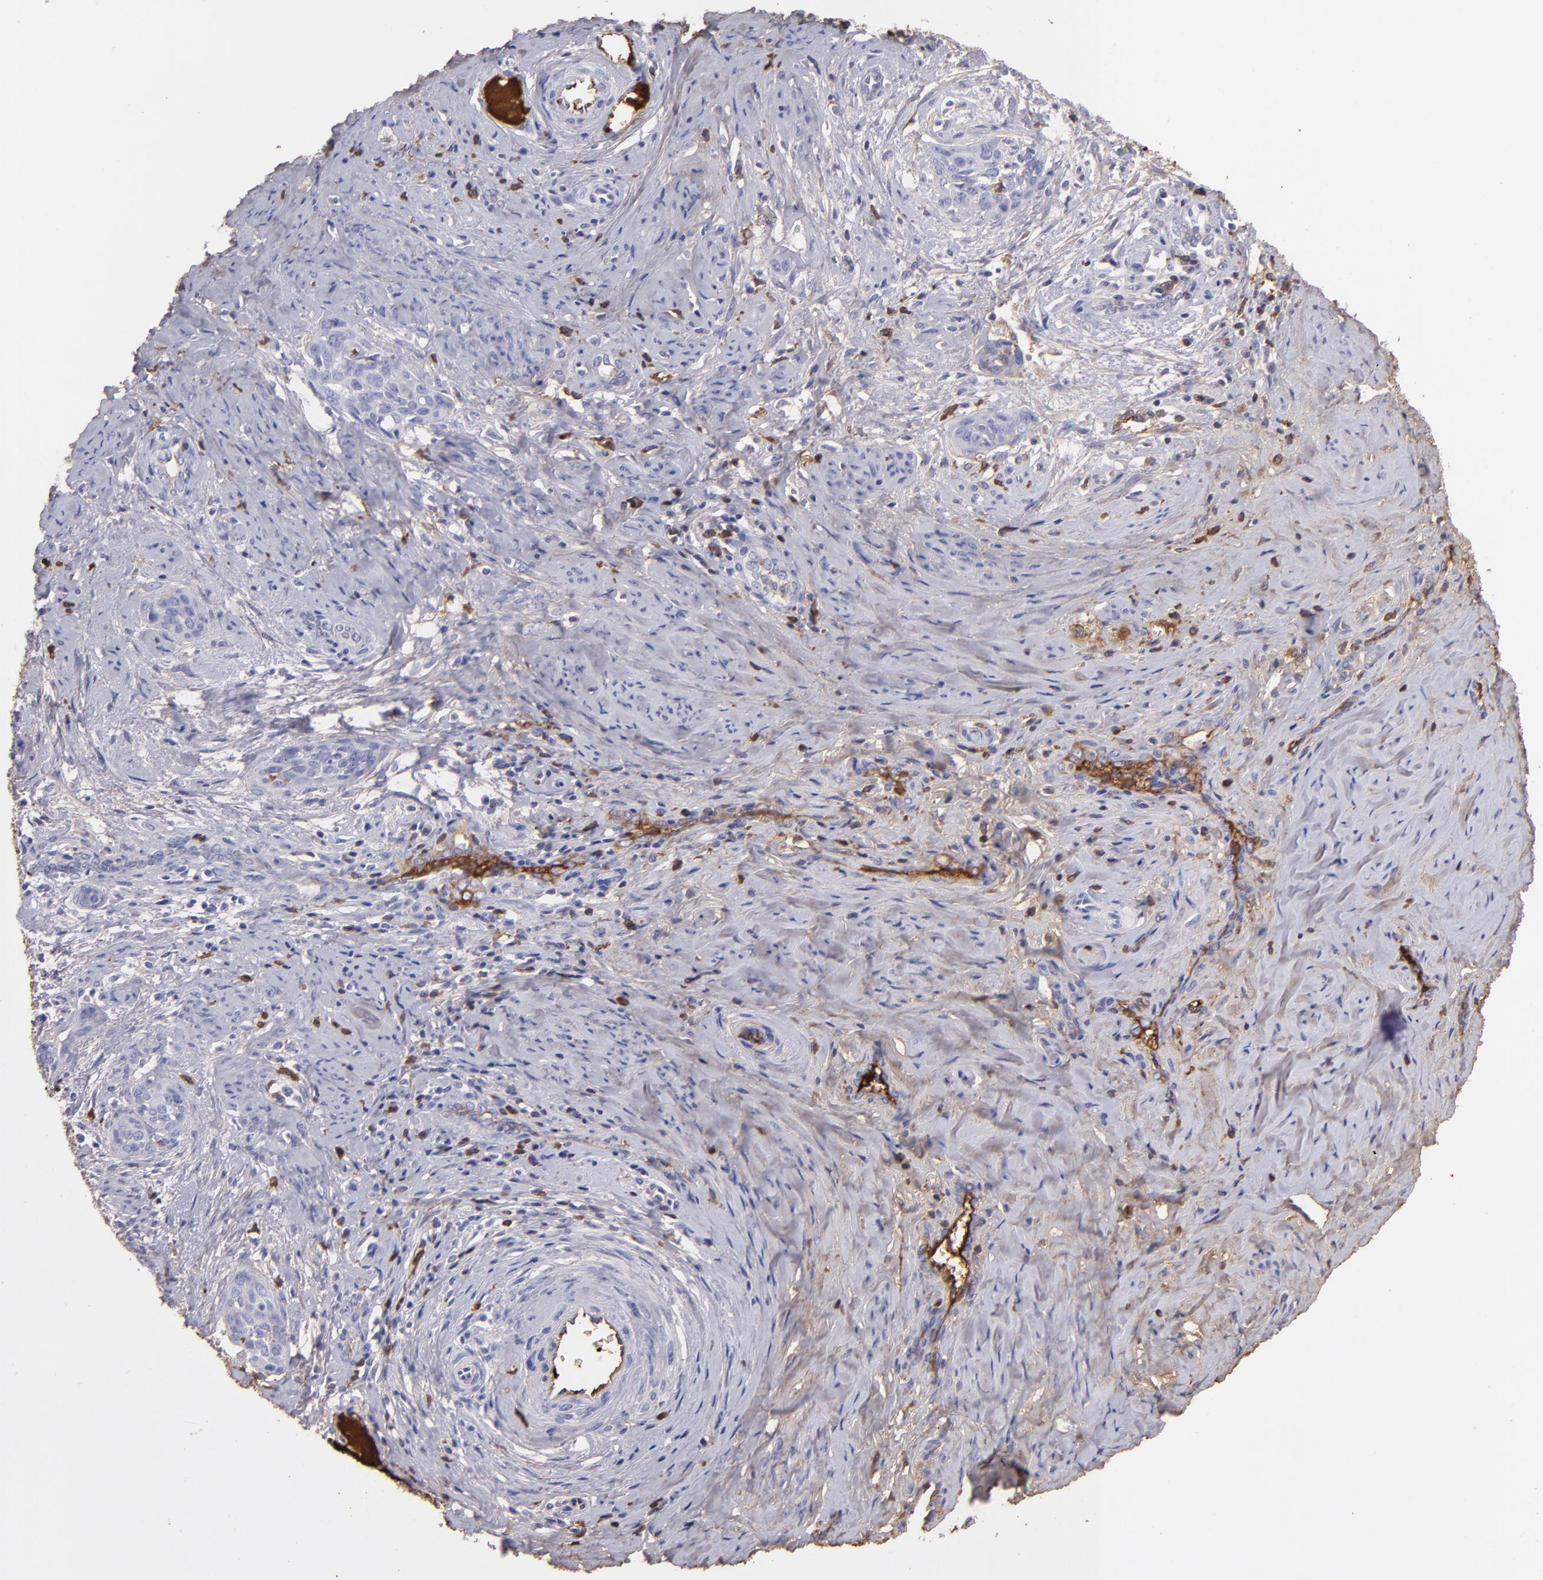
{"staining": {"intensity": "moderate", "quantity": "<25%", "location": "cytoplasmic/membranous"}, "tissue": "cervical cancer", "cell_type": "Tumor cells", "image_type": "cancer", "snomed": [{"axis": "morphology", "description": "Squamous cell carcinoma, NOS"}, {"axis": "topography", "description": "Cervix"}], "caption": "The photomicrograph exhibits a brown stain indicating the presence of a protein in the cytoplasmic/membranous of tumor cells in cervical cancer (squamous cell carcinoma). Using DAB (brown) and hematoxylin (blue) stains, captured at high magnification using brightfield microscopy.", "gene": "FGB", "patient": {"sex": "female", "age": 33}}